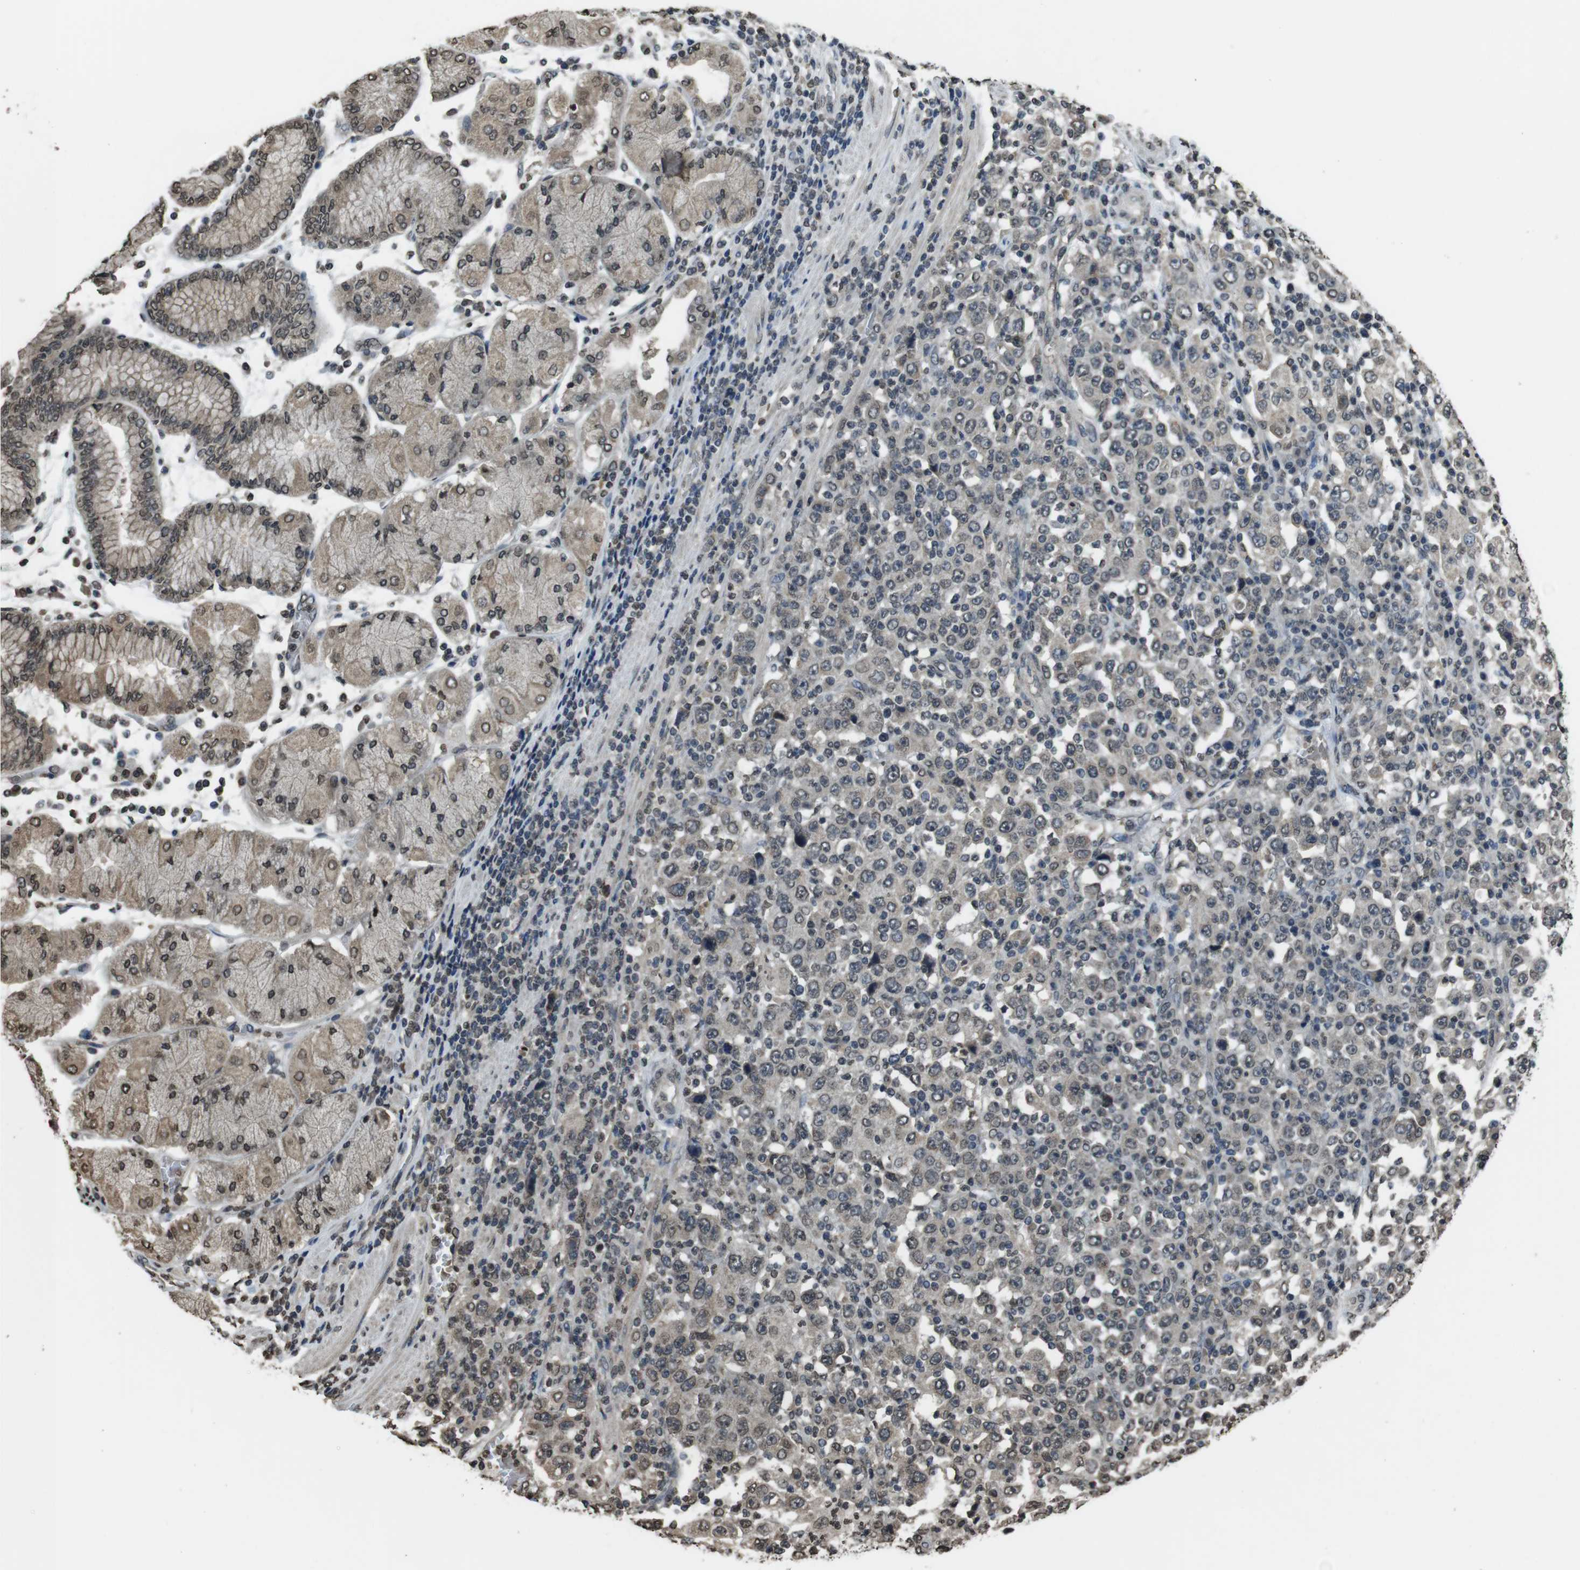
{"staining": {"intensity": "weak", "quantity": "<25%", "location": "nuclear"}, "tissue": "stomach cancer", "cell_type": "Tumor cells", "image_type": "cancer", "snomed": [{"axis": "morphology", "description": "Normal tissue, NOS"}, {"axis": "morphology", "description": "Adenocarcinoma, NOS"}, {"axis": "topography", "description": "Stomach, upper"}, {"axis": "topography", "description": "Stomach"}], "caption": "This is an IHC micrograph of human stomach cancer. There is no positivity in tumor cells.", "gene": "MAF", "patient": {"sex": "male", "age": 59}}